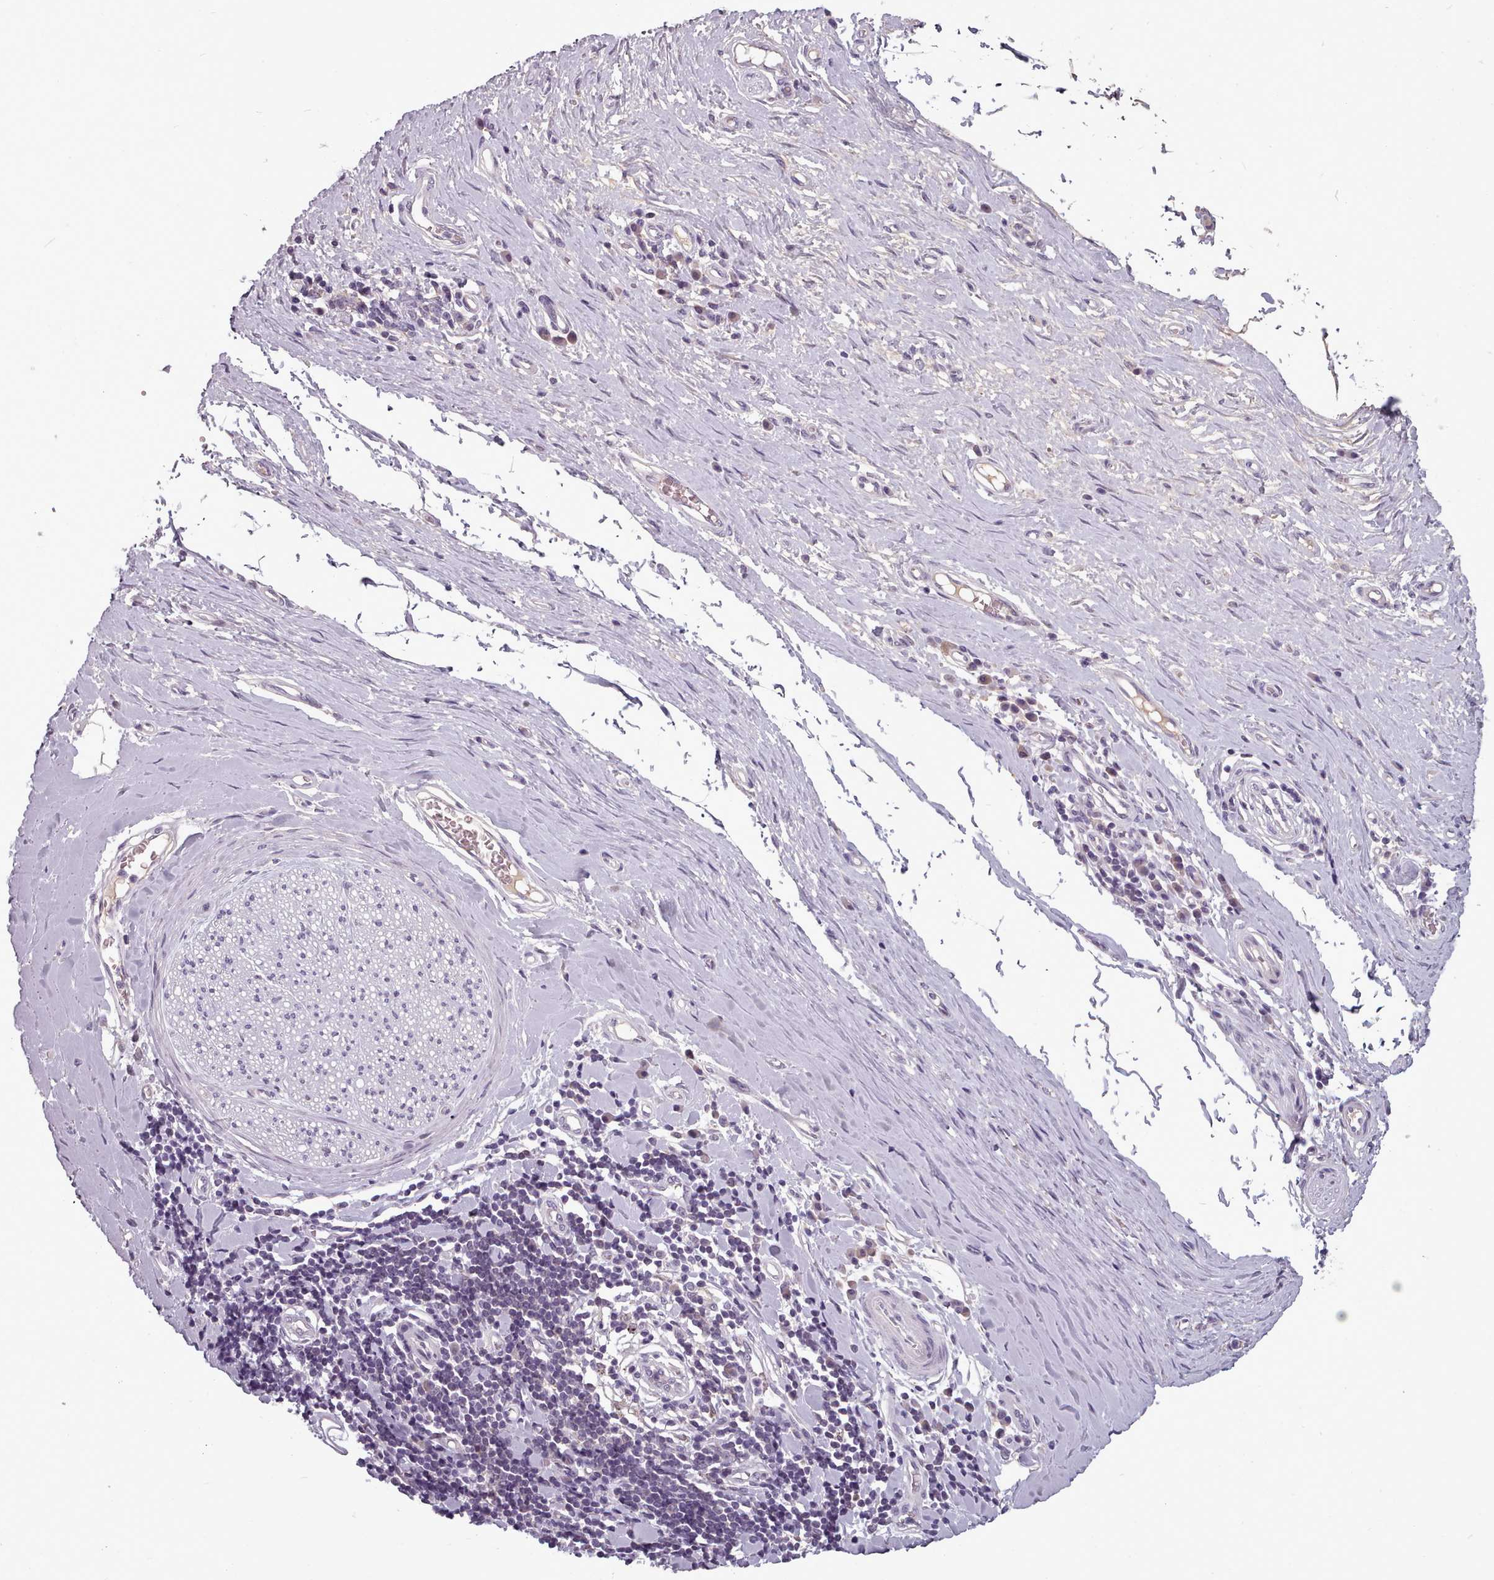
{"staining": {"intensity": "negative", "quantity": "none", "location": "none"}, "tissue": "adipose tissue", "cell_type": "Adipocytes", "image_type": "normal", "snomed": [{"axis": "morphology", "description": "Normal tissue, NOS"}, {"axis": "morphology", "description": "Adenocarcinoma, NOS"}, {"axis": "topography", "description": "Esophagus"}, {"axis": "topography", "description": "Stomach, upper"}, {"axis": "topography", "description": "Peripheral nerve tissue"}], "caption": "High magnification brightfield microscopy of unremarkable adipose tissue stained with DAB (3,3'-diaminobenzidine) (brown) and counterstained with hematoxylin (blue): adipocytes show no significant positivity. (Brightfield microscopy of DAB (3,3'-diaminobenzidine) immunohistochemistry at high magnification).", "gene": "PBX4", "patient": {"sex": "male", "age": 62}}